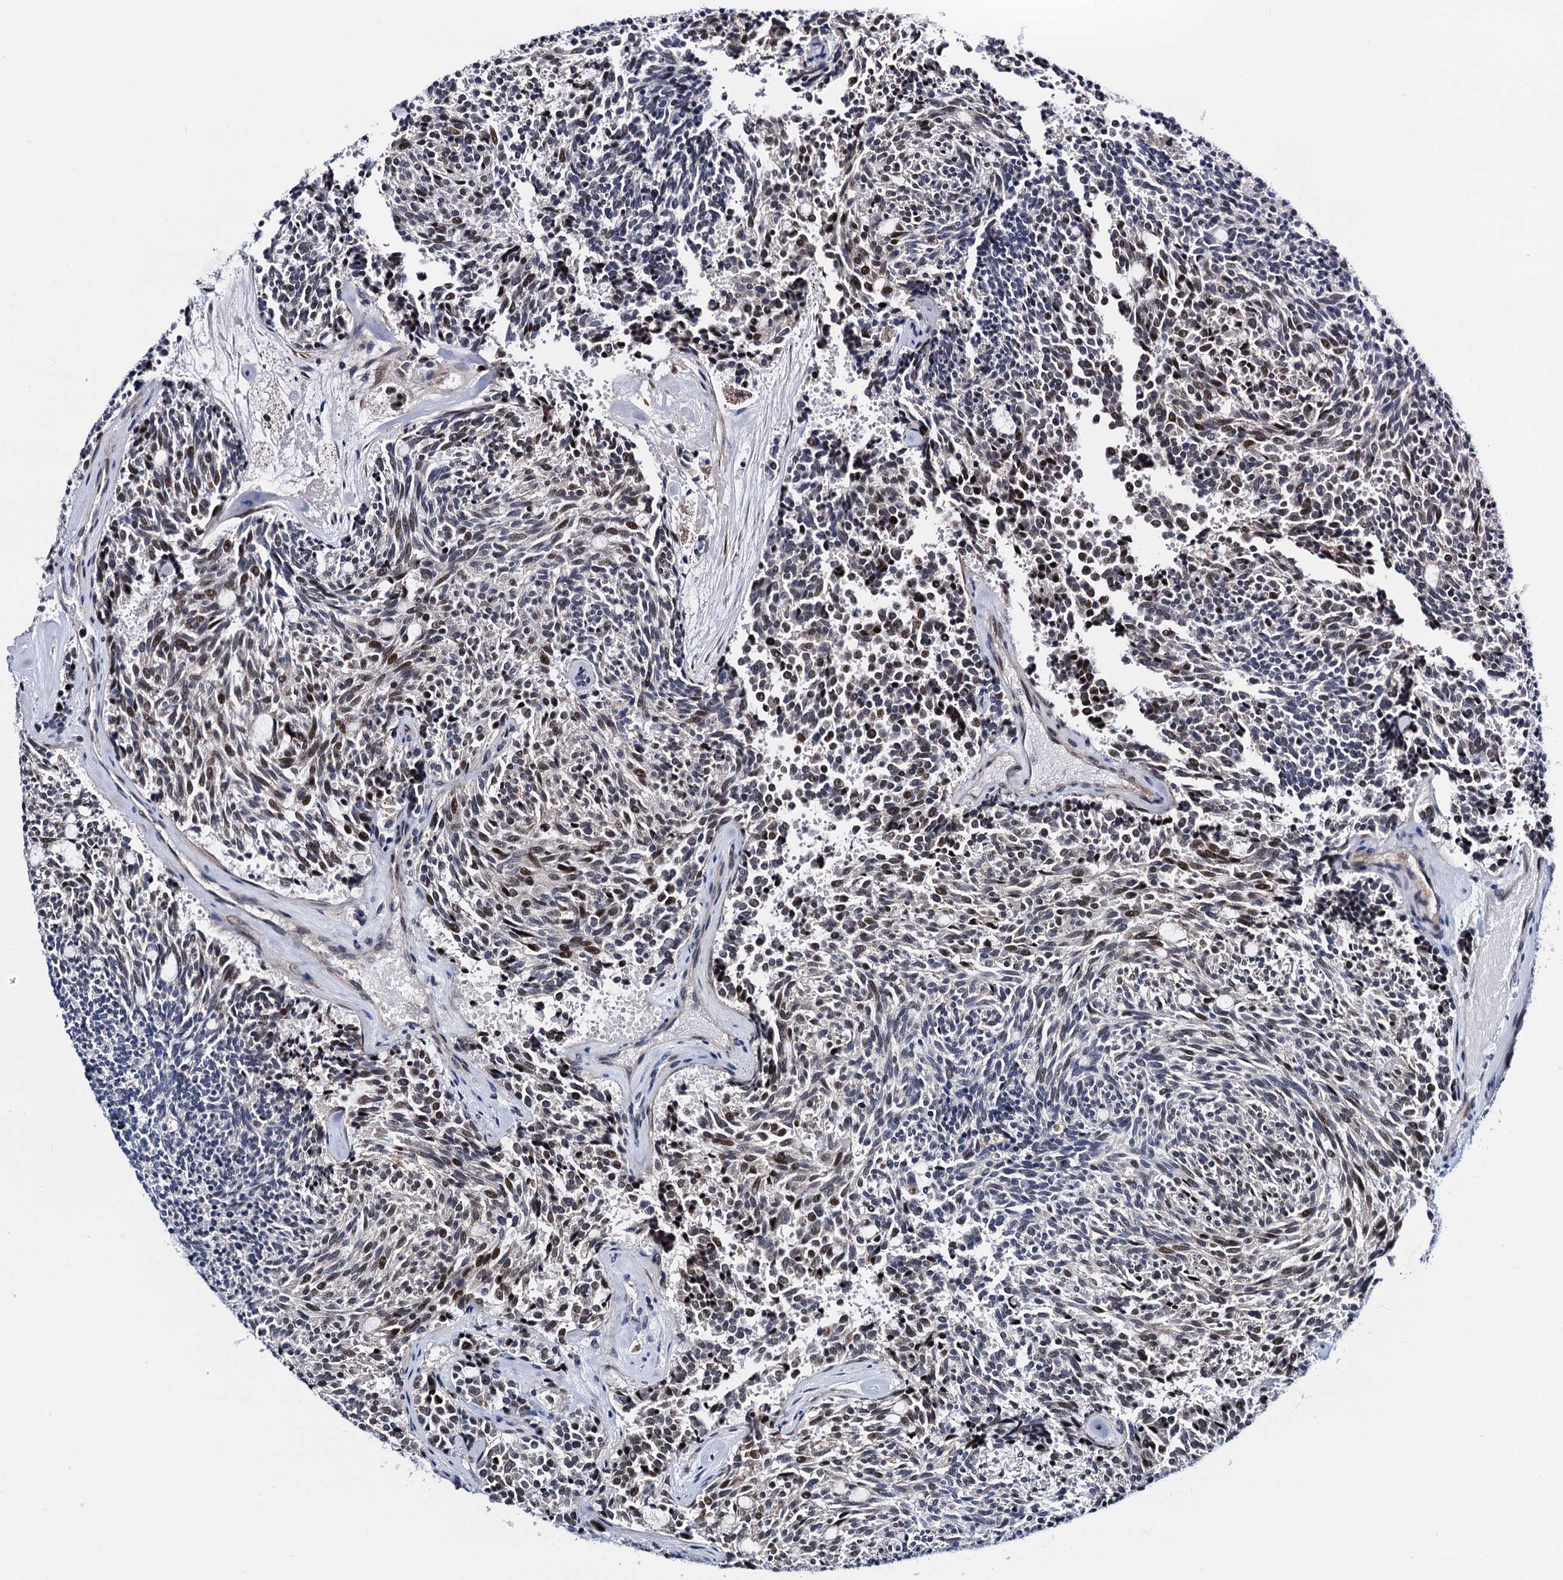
{"staining": {"intensity": "moderate", "quantity": "<25%", "location": "nuclear"}, "tissue": "carcinoid", "cell_type": "Tumor cells", "image_type": "cancer", "snomed": [{"axis": "morphology", "description": "Carcinoid, malignant, NOS"}, {"axis": "topography", "description": "Pancreas"}], "caption": "Immunohistochemical staining of human carcinoid (malignant) displays low levels of moderate nuclear staining in approximately <25% of tumor cells.", "gene": "COA4", "patient": {"sex": "female", "age": 54}}